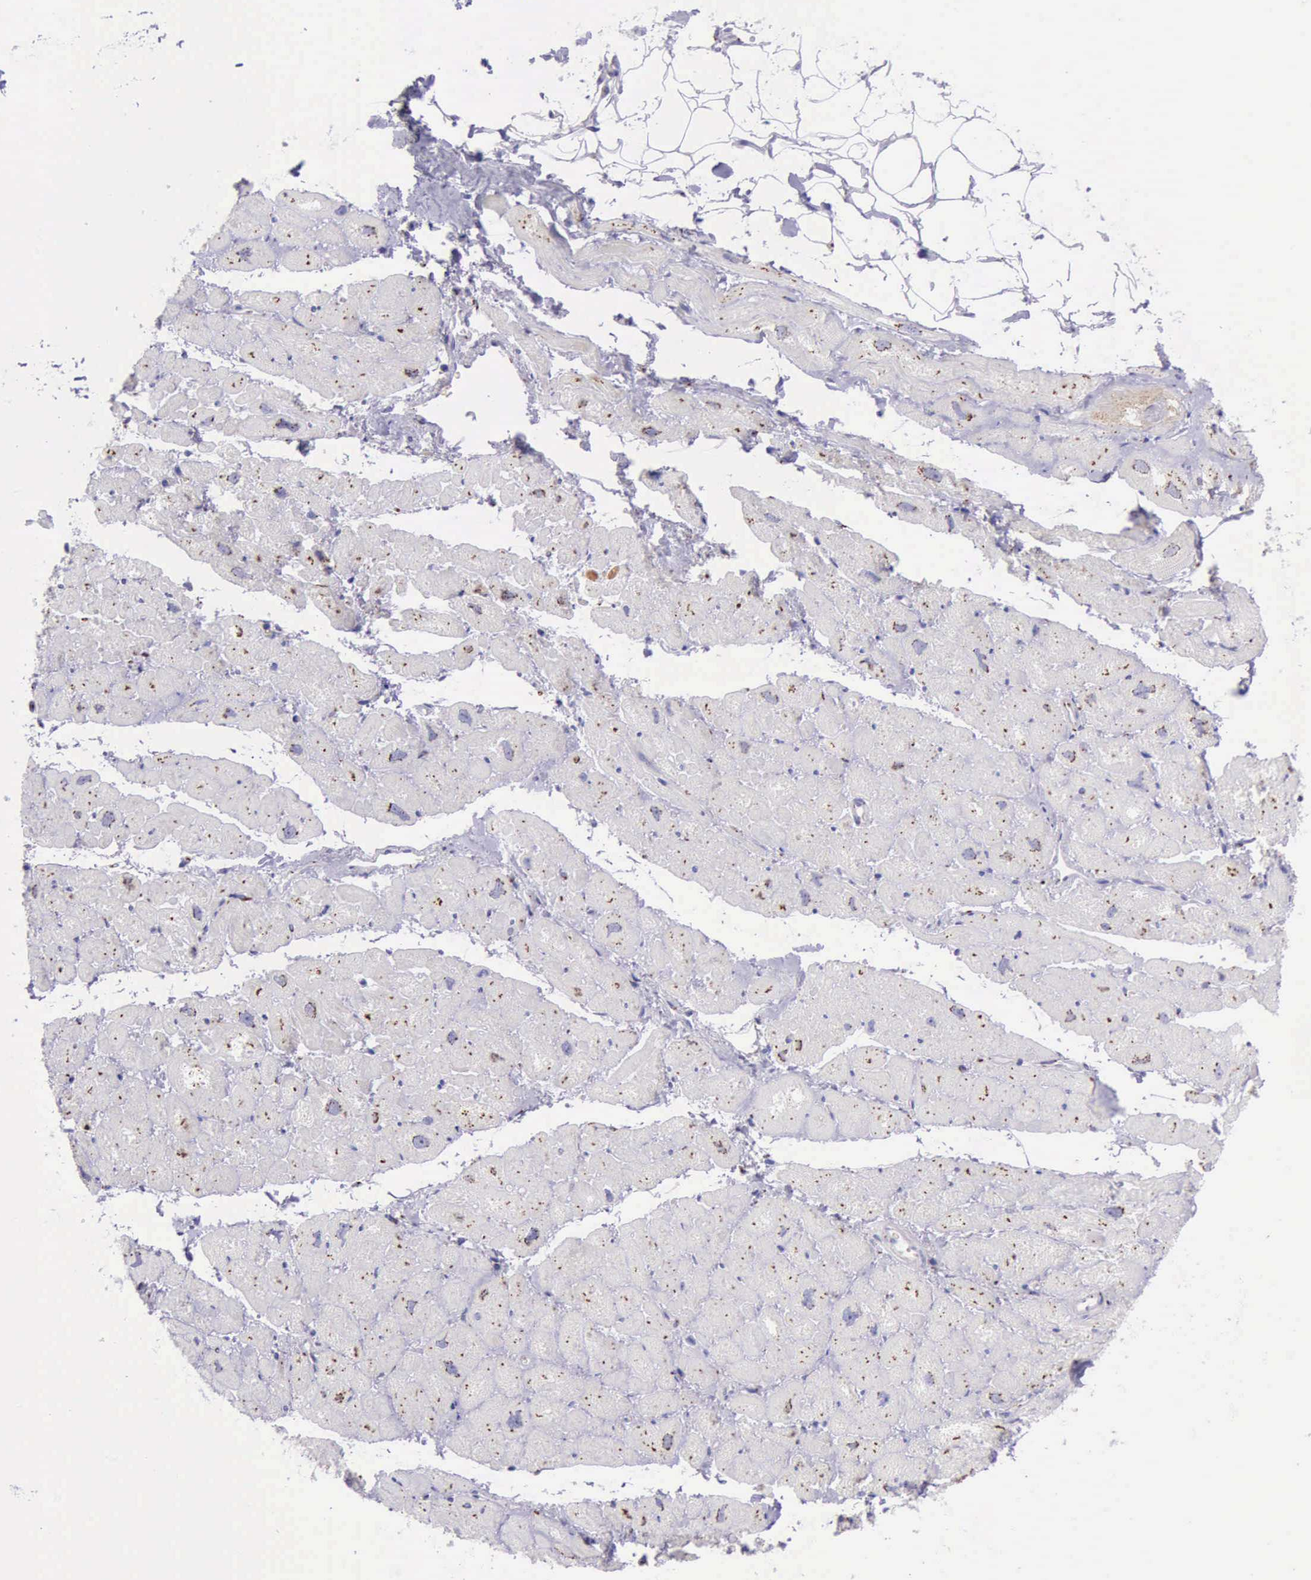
{"staining": {"intensity": "negative", "quantity": "none", "location": "none"}, "tissue": "heart muscle", "cell_type": "Cardiomyocytes", "image_type": "normal", "snomed": [{"axis": "morphology", "description": "Normal tissue, NOS"}, {"axis": "topography", "description": "Heart"}], "caption": "Protein analysis of benign heart muscle shows no significant staining in cardiomyocytes.", "gene": "GOLGA5", "patient": {"sex": "male", "age": 49}}